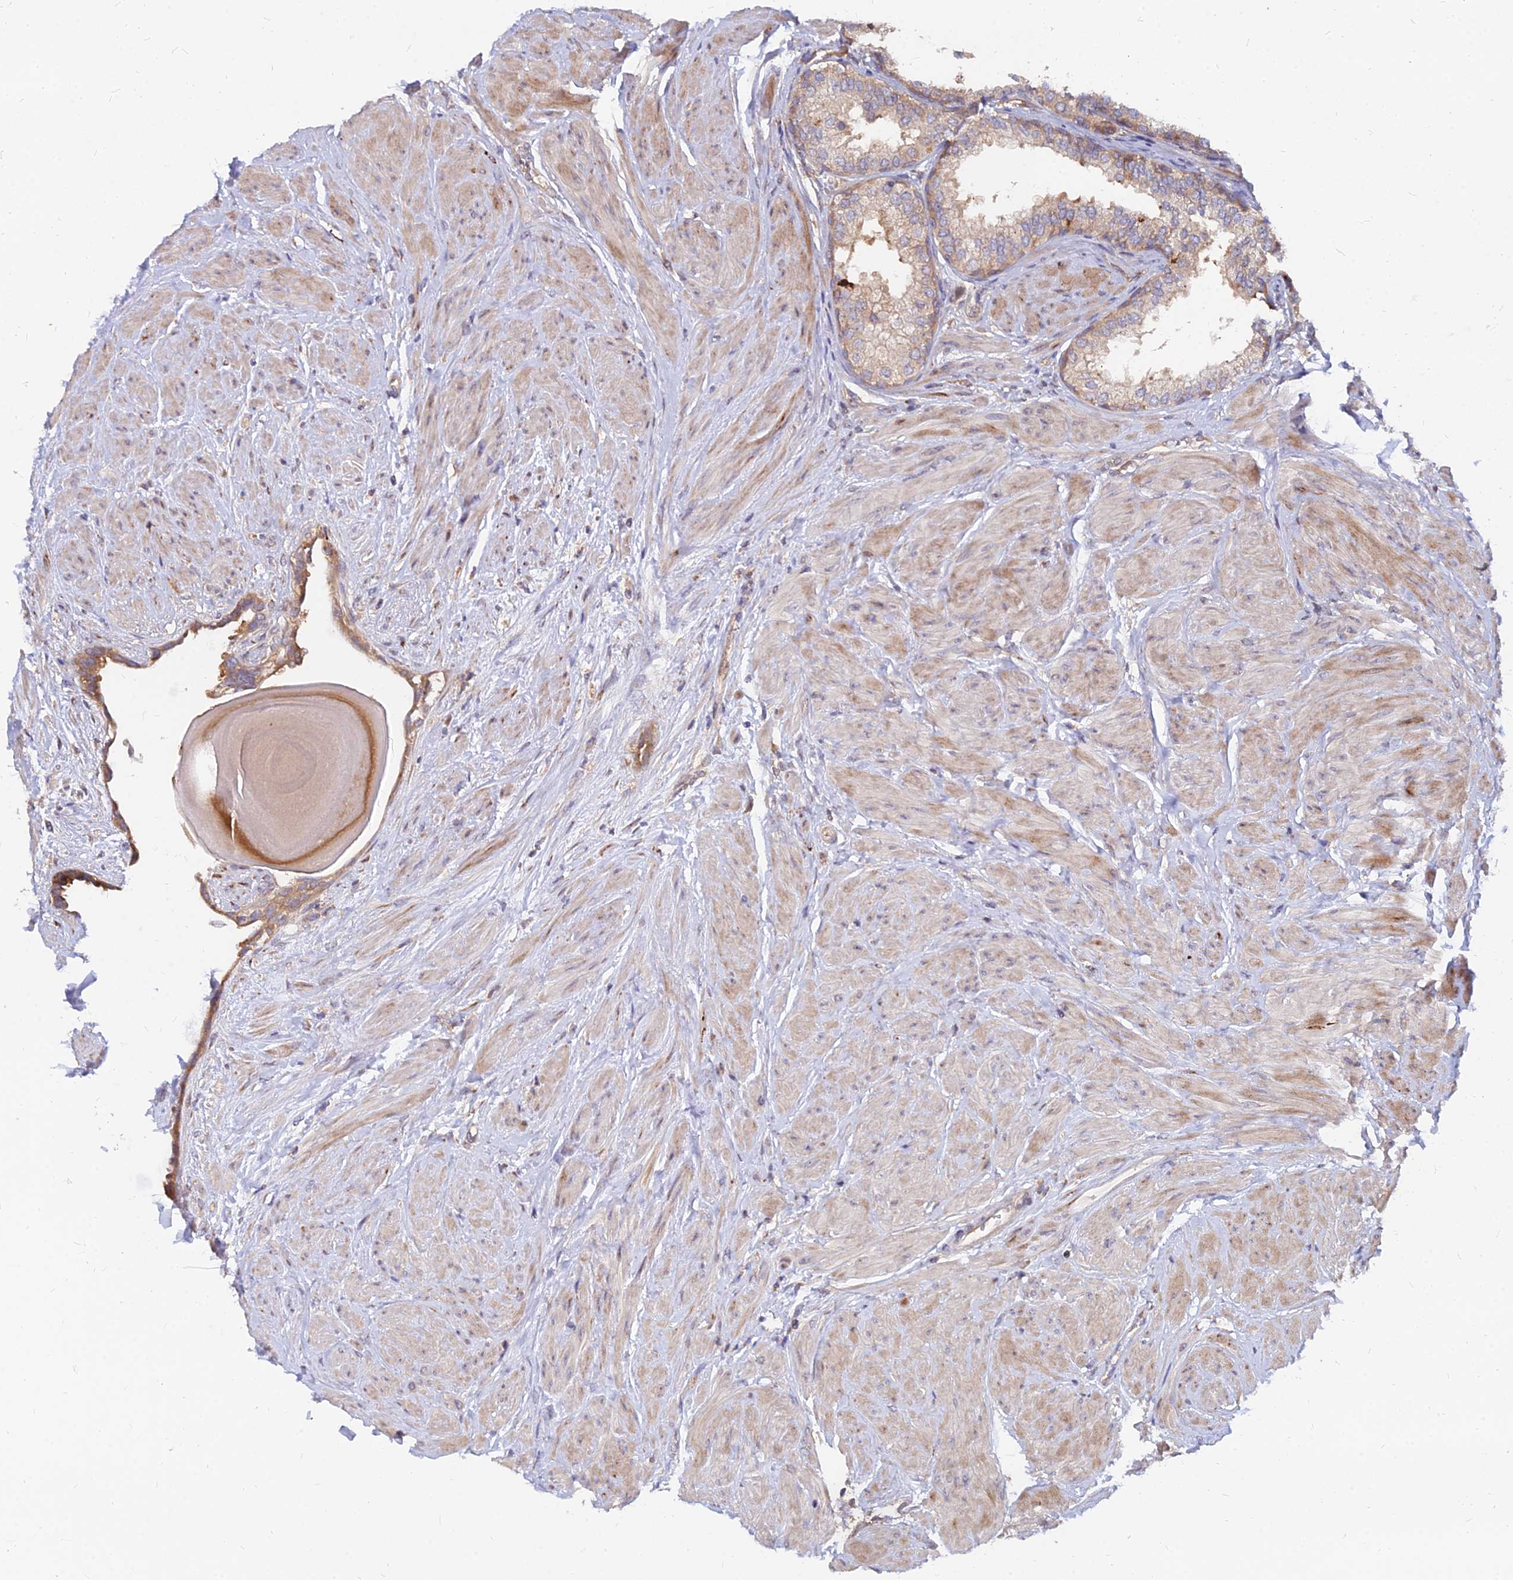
{"staining": {"intensity": "moderate", "quantity": ">75%", "location": "cytoplasmic/membranous"}, "tissue": "prostate", "cell_type": "Glandular cells", "image_type": "normal", "snomed": [{"axis": "morphology", "description": "Normal tissue, NOS"}, {"axis": "topography", "description": "Prostate"}], "caption": "IHC photomicrograph of unremarkable prostate: human prostate stained using immunohistochemistry exhibits medium levels of moderate protein expression localized specifically in the cytoplasmic/membranous of glandular cells, appearing as a cytoplasmic/membranous brown color.", "gene": "CCT6A", "patient": {"sex": "male", "age": 48}}